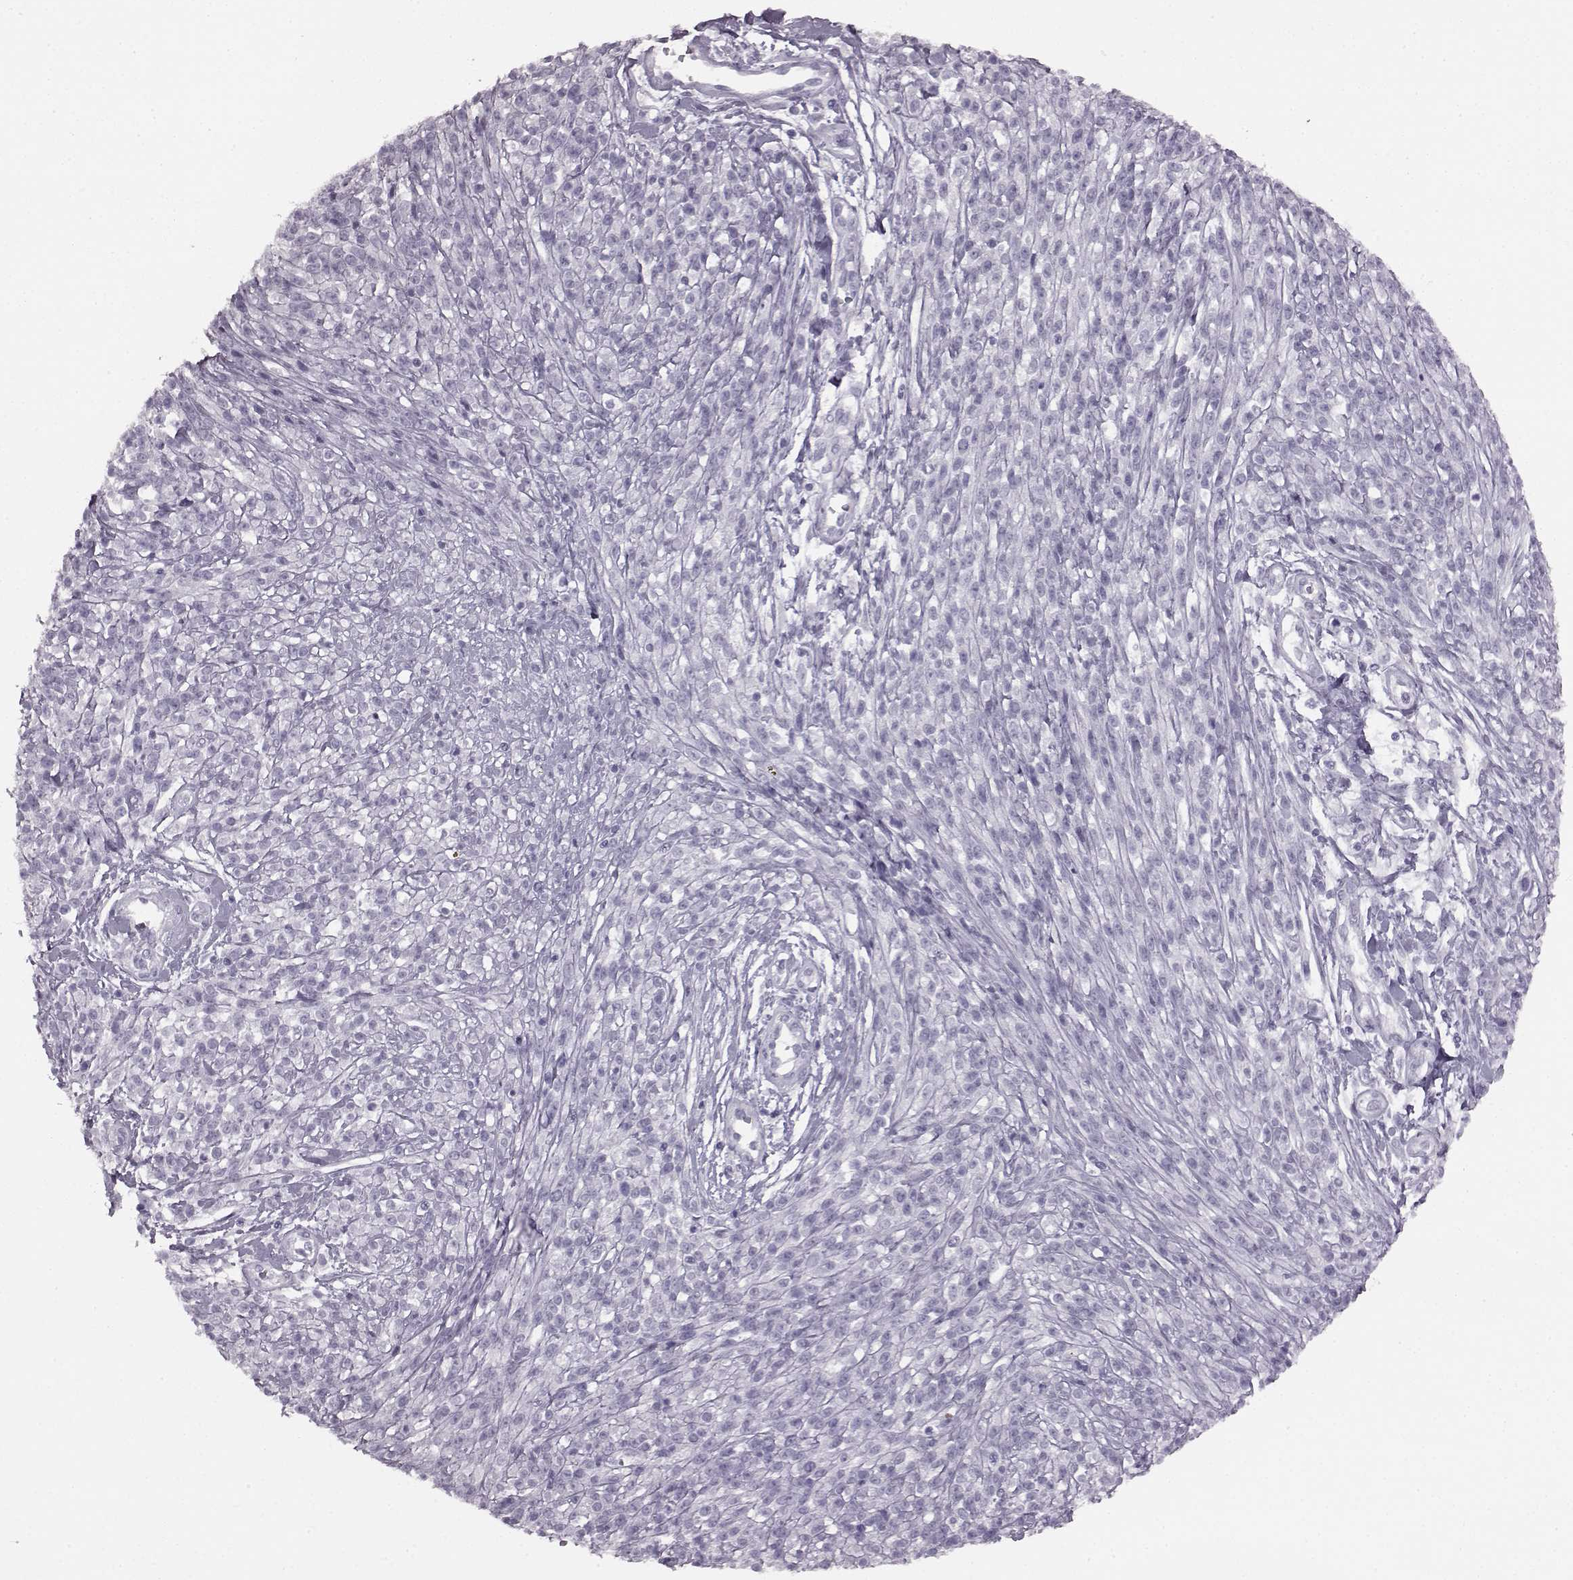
{"staining": {"intensity": "negative", "quantity": "none", "location": "none"}, "tissue": "melanoma", "cell_type": "Tumor cells", "image_type": "cancer", "snomed": [{"axis": "morphology", "description": "Malignant melanoma, NOS"}, {"axis": "topography", "description": "Skin"}, {"axis": "topography", "description": "Skin of trunk"}], "caption": "A photomicrograph of malignant melanoma stained for a protein exhibits no brown staining in tumor cells.", "gene": "JSRP1", "patient": {"sex": "male", "age": 74}}